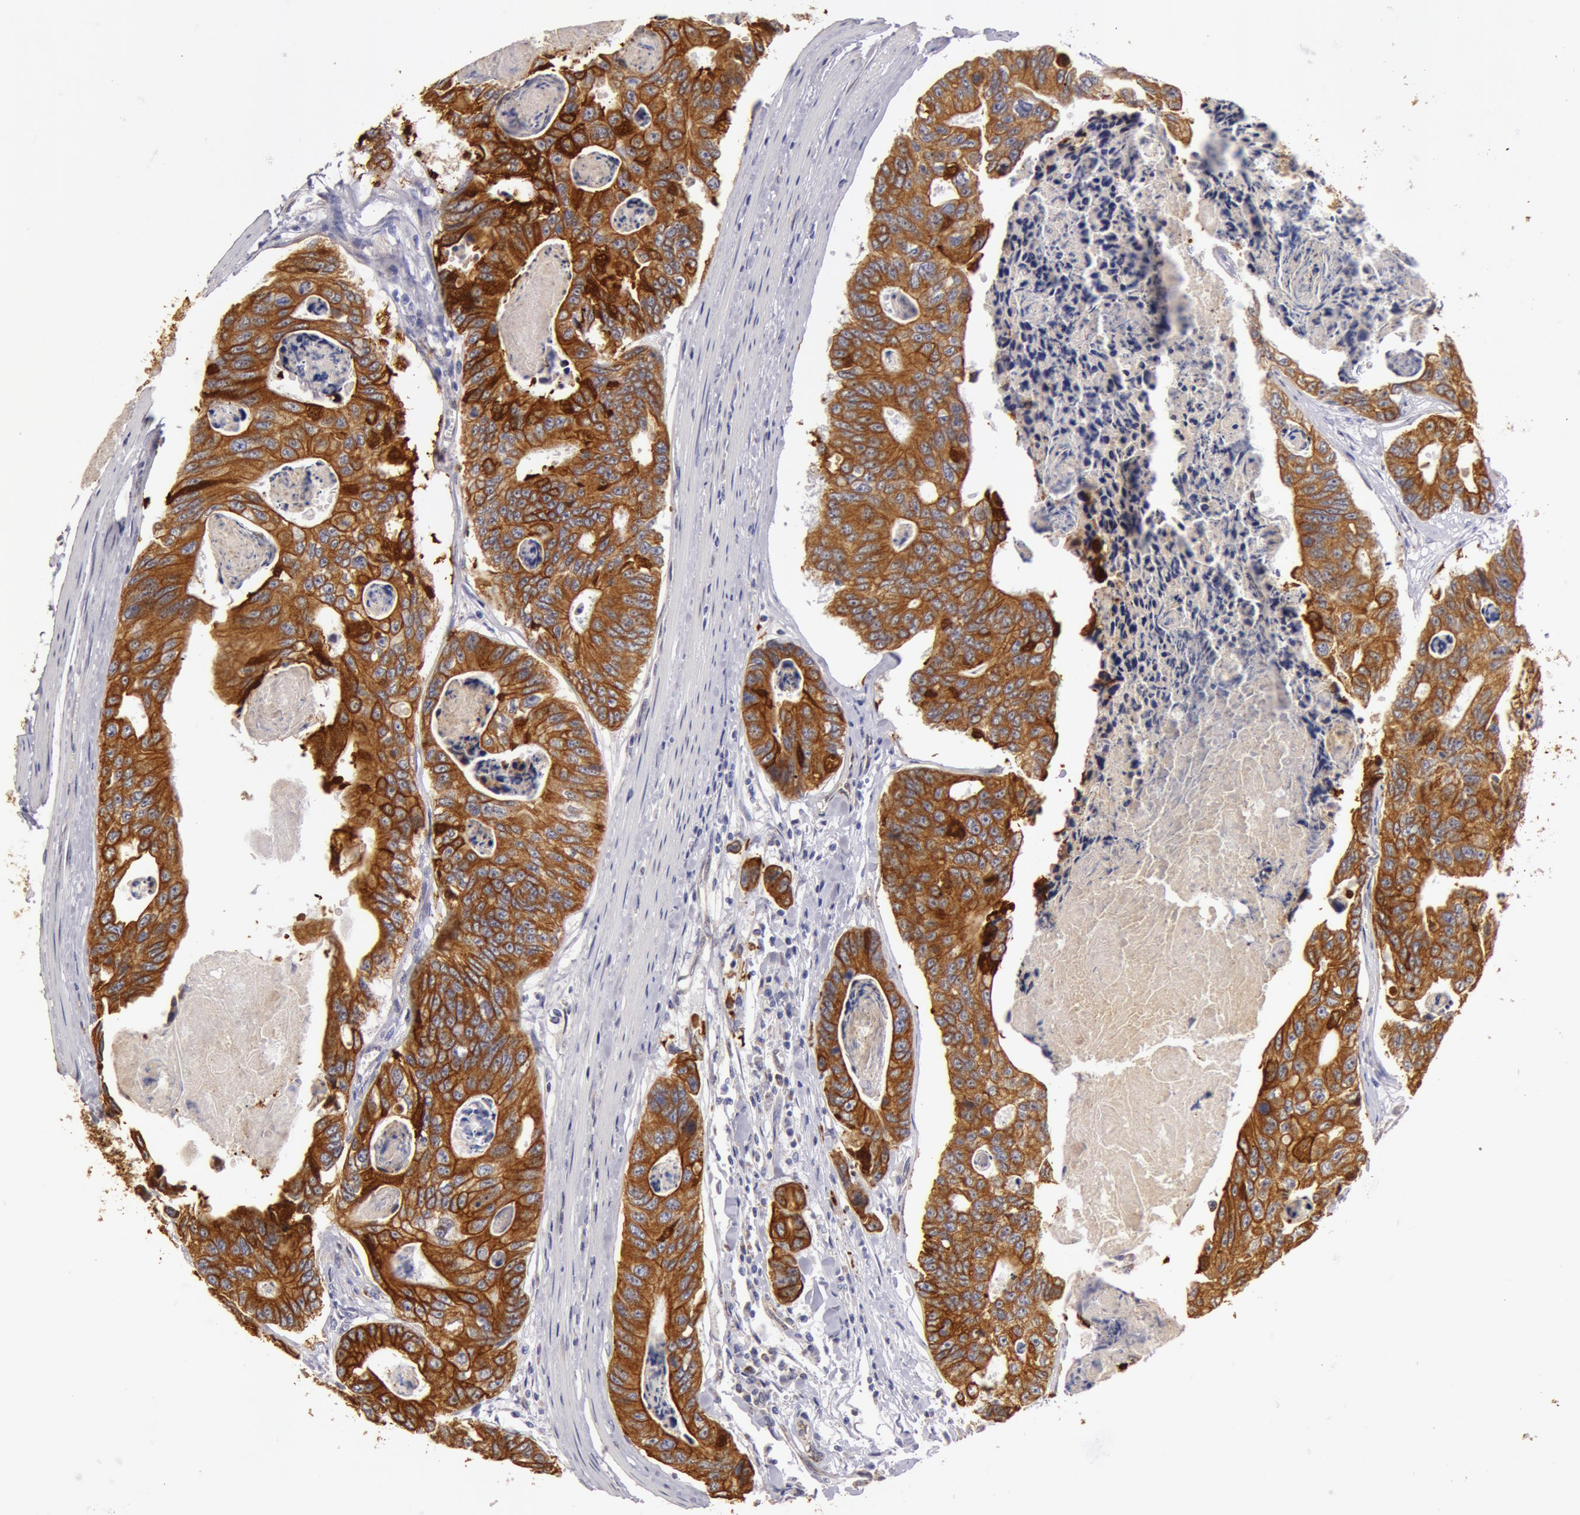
{"staining": {"intensity": "strong", "quantity": ">75%", "location": "cytoplasmic/membranous"}, "tissue": "colorectal cancer", "cell_type": "Tumor cells", "image_type": "cancer", "snomed": [{"axis": "morphology", "description": "Adenocarcinoma, NOS"}, {"axis": "topography", "description": "Colon"}], "caption": "Strong cytoplasmic/membranous expression for a protein is identified in about >75% of tumor cells of colorectal cancer (adenocarcinoma) using immunohistochemistry.", "gene": "KRT18", "patient": {"sex": "female", "age": 86}}